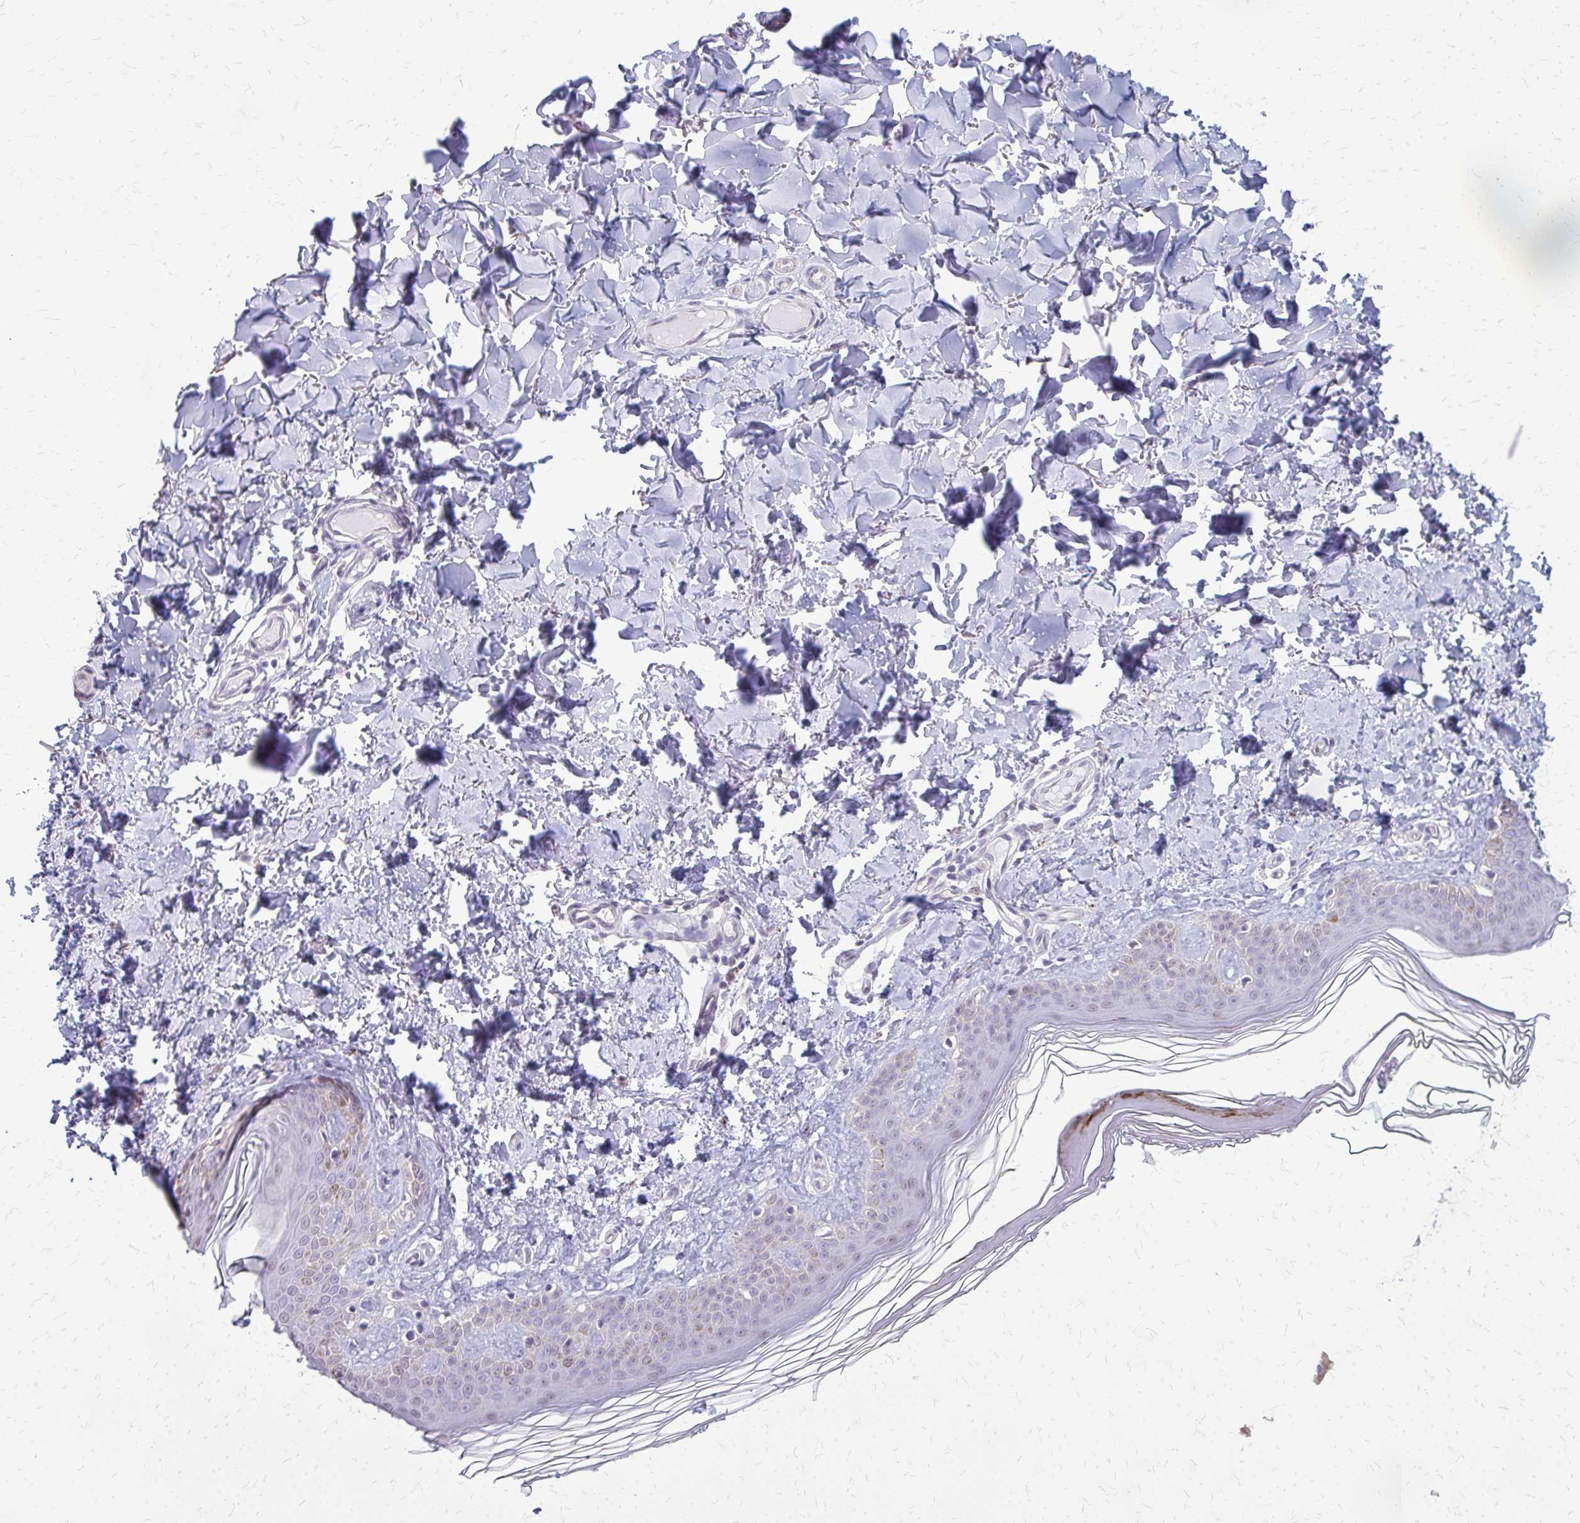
{"staining": {"intensity": "negative", "quantity": "none", "location": "none"}, "tissue": "skin", "cell_type": "Fibroblasts", "image_type": "normal", "snomed": [{"axis": "morphology", "description": "Normal tissue, NOS"}, {"axis": "topography", "description": "Skin"}, {"axis": "topography", "description": "Peripheral nerve tissue"}], "caption": "A high-resolution histopathology image shows immunohistochemistry staining of normal skin, which reveals no significant staining in fibroblasts. (DAB (3,3'-diaminobenzidine) immunohistochemistry visualized using brightfield microscopy, high magnification).", "gene": "PLCB1", "patient": {"sex": "female", "age": 45}}